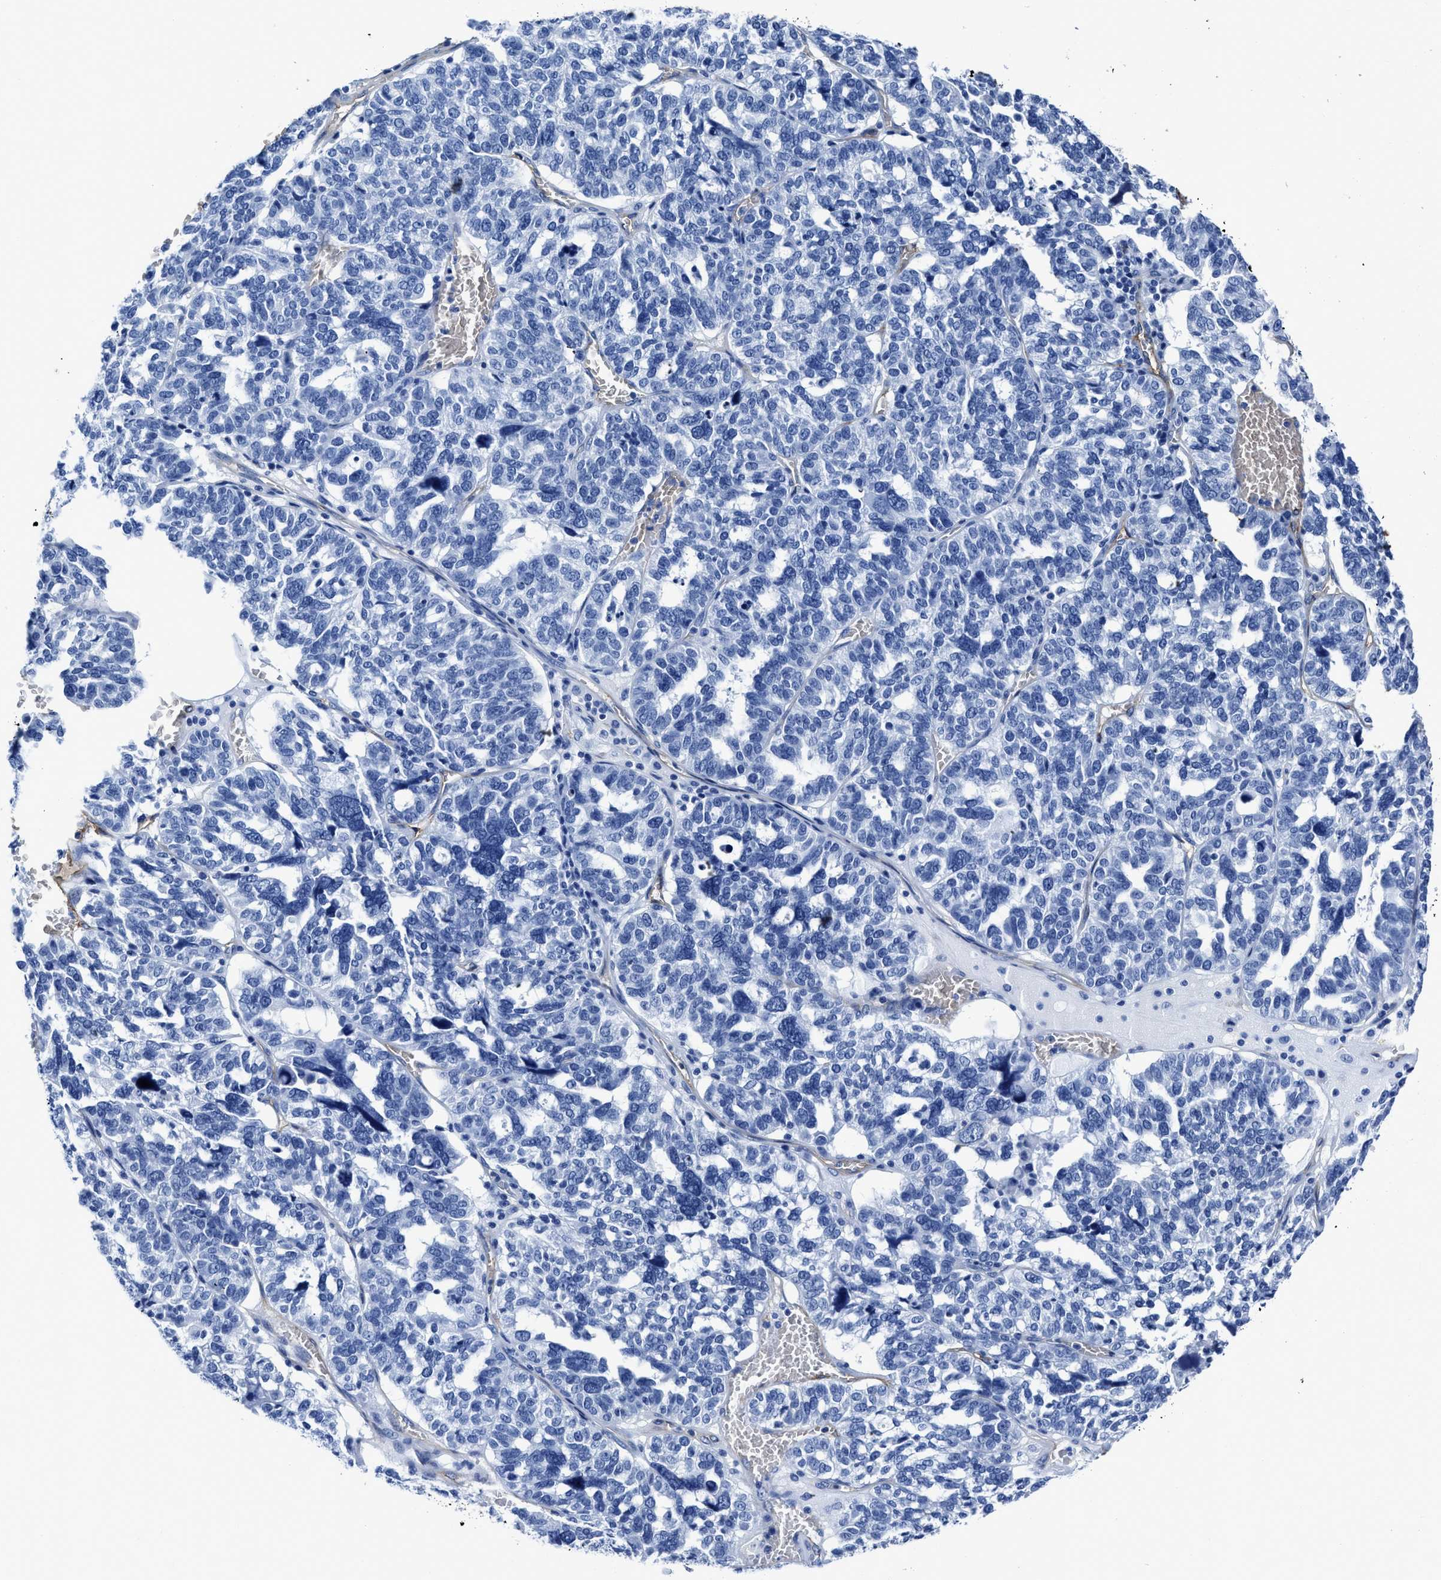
{"staining": {"intensity": "negative", "quantity": "none", "location": "none"}, "tissue": "ovarian cancer", "cell_type": "Tumor cells", "image_type": "cancer", "snomed": [{"axis": "morphology", "description": "Cystadenocarcinoma, serous, NOS"}, {"axis": "topography", "description": "Ovary"}], "caption": "This histopathology image is of ovarian cancer stained with immunohistochemistry (IHC) to label a protein in brown with the nuclei are counter-stained blue. There is no positivity in tumor cells.", "gene": "AQP1", "patient": {"sex": "female", "age": 59}}